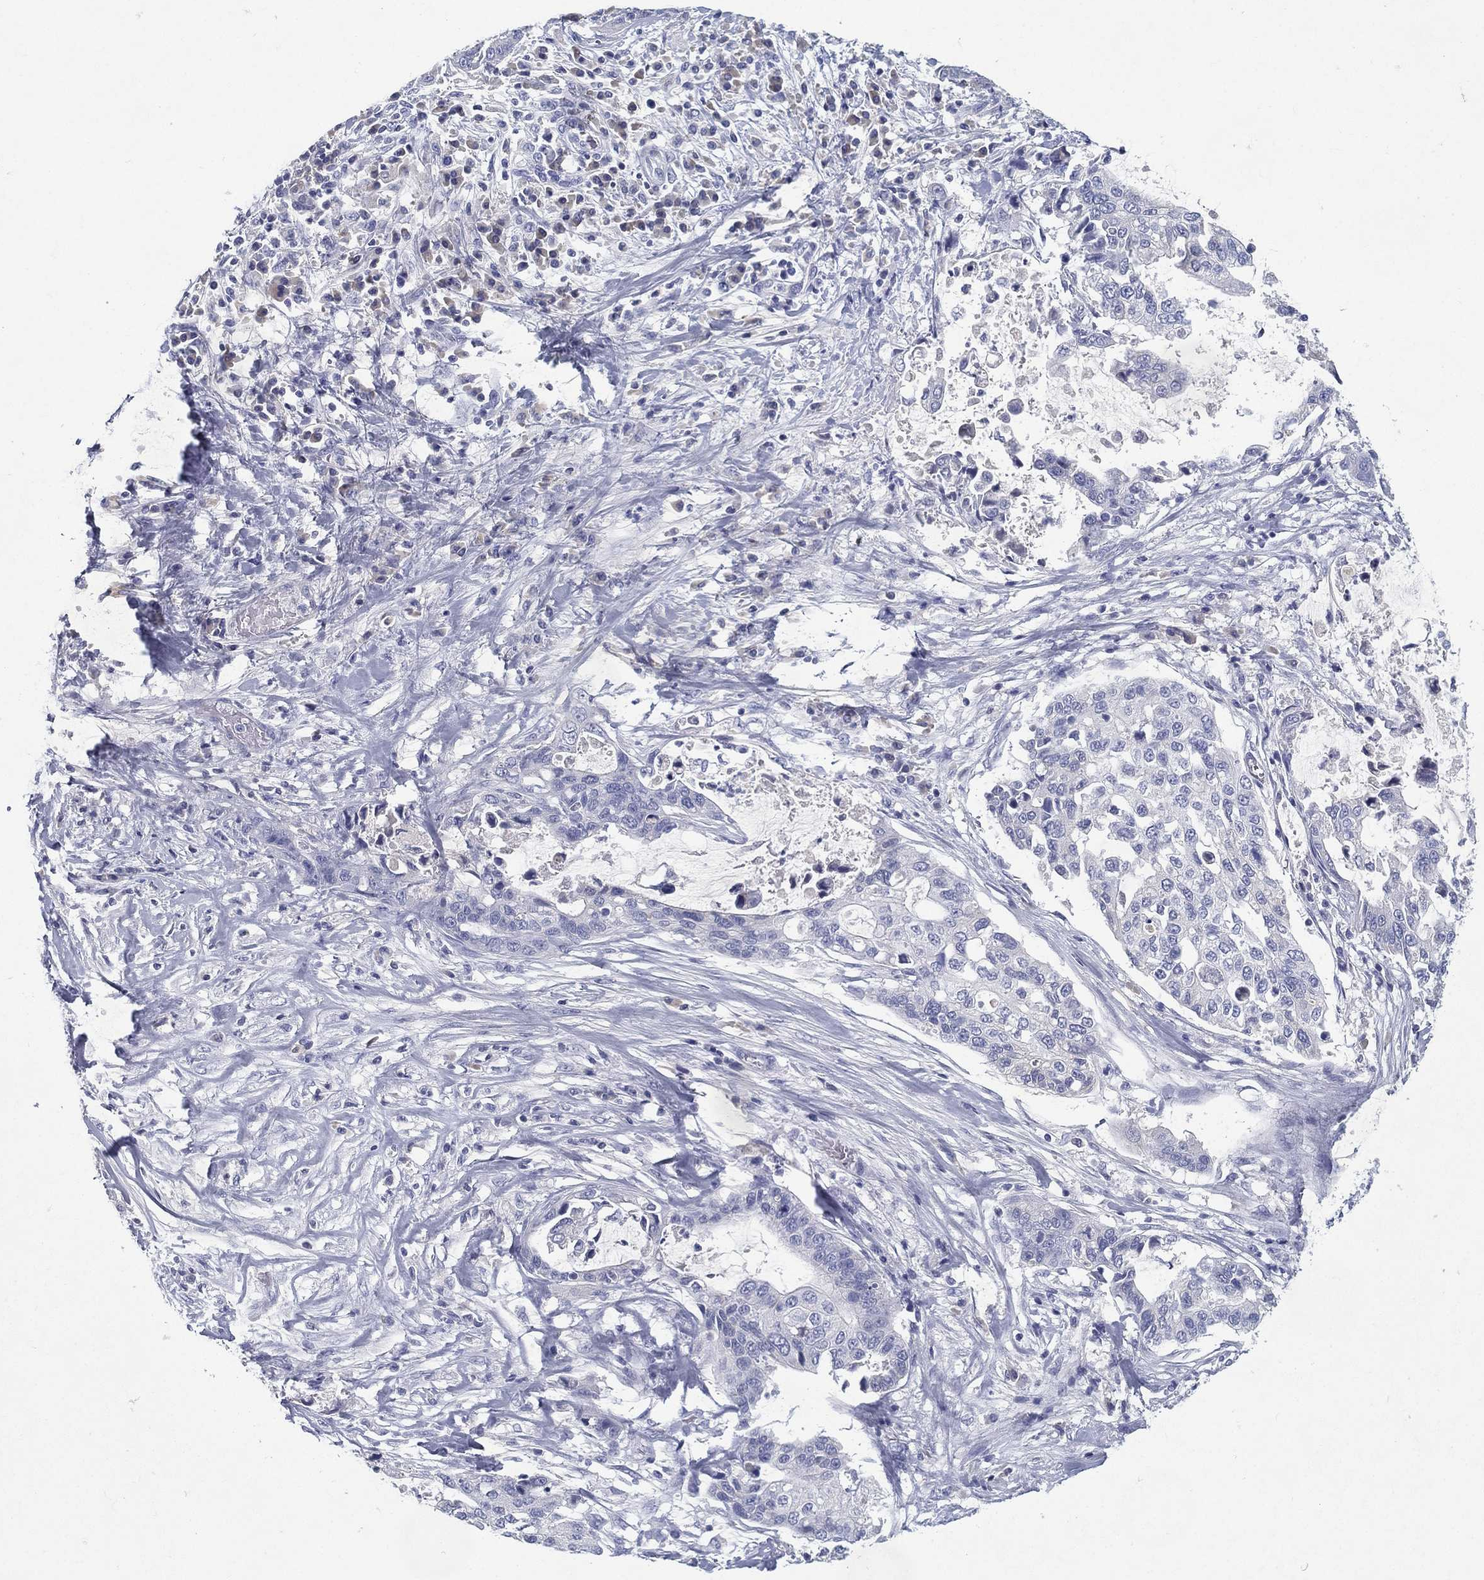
{"staining": {"intensity": "negative", "quantity": "none", "location": "none"}, "tissue": "stomach cancer", "cell_type": "Tumor cells", "image_type": "cancer", "snomed": [{"axis": "morphology", "description": "Adenocarcinoma, NOS"}, {"axis": "topography", "description": "Stomach"}], "caption": "Adenocarcinoma (stomach) was stained to show a protein in brown. There is no significant staining in tumor cells. (DAB (3,3'-diaminobenzidine) IHC with hematoxylin counter stain).", "gene": "RGS13", "patient": {"sex": "male", "age": 54}}